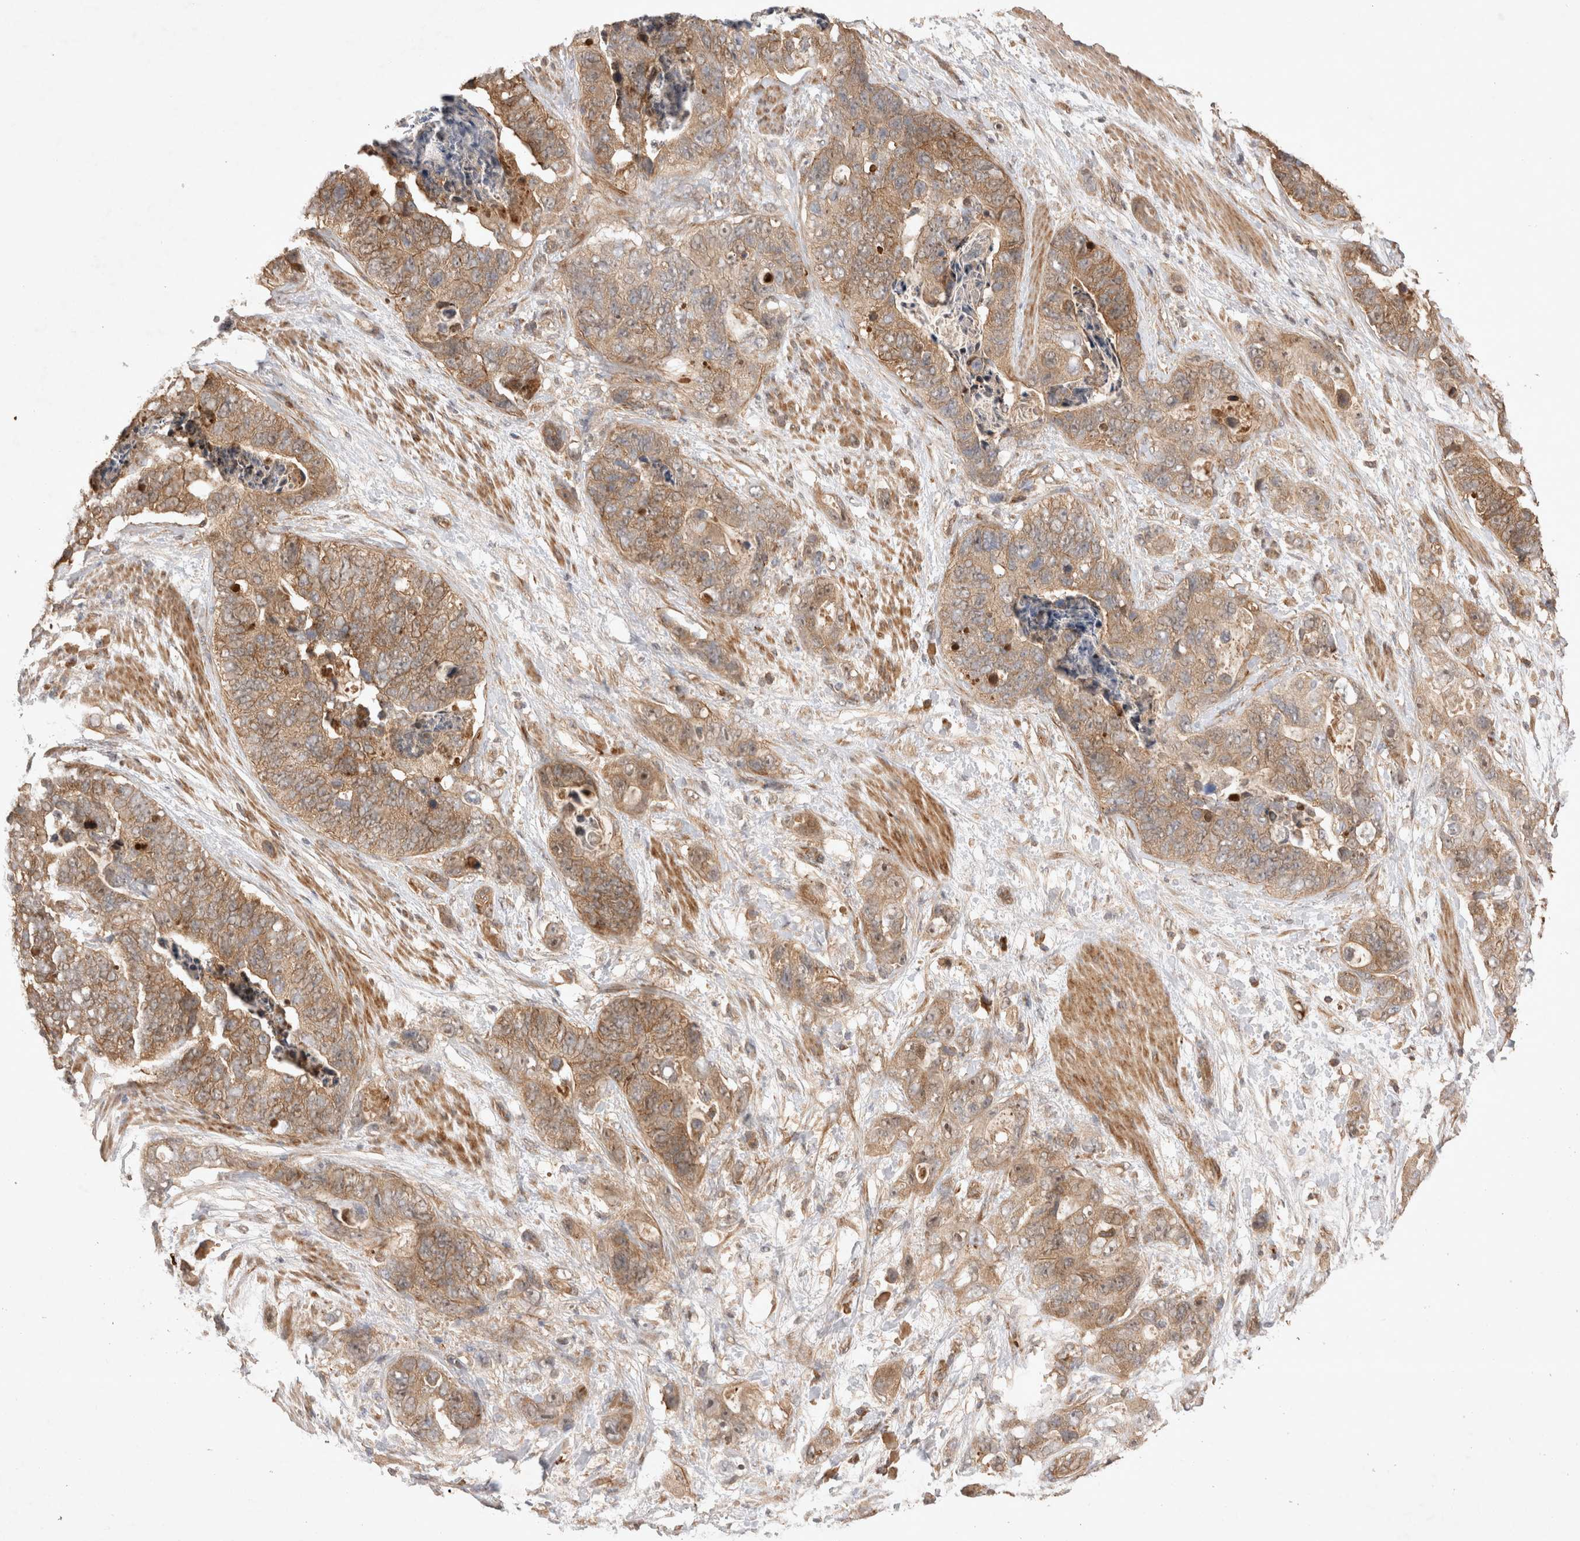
{"staining": {"intensity": "moderate", "quantity": ">75%", "location": "cytoplasmic/membranous"}, "tissue": "stomach cancer", "cell_type": "Tumor cells", "image_type": "cancer", "snomed": [{"axis": "morphology", "description": "Normal tissue, NOS"}, {"axis": "morphology", "description": "Adenocarcinoma, NOS"}, {"axis": "topography", "description": "Stomach"}], "caption": "Tumor cells exhibit medium levels of moderate cytoplasmic/membranous staining in about >75% of cells in stomach cancer (adenocarcinoma).", "gene": "FAM221A", "patient": {"sex": "female", "age": 89}}